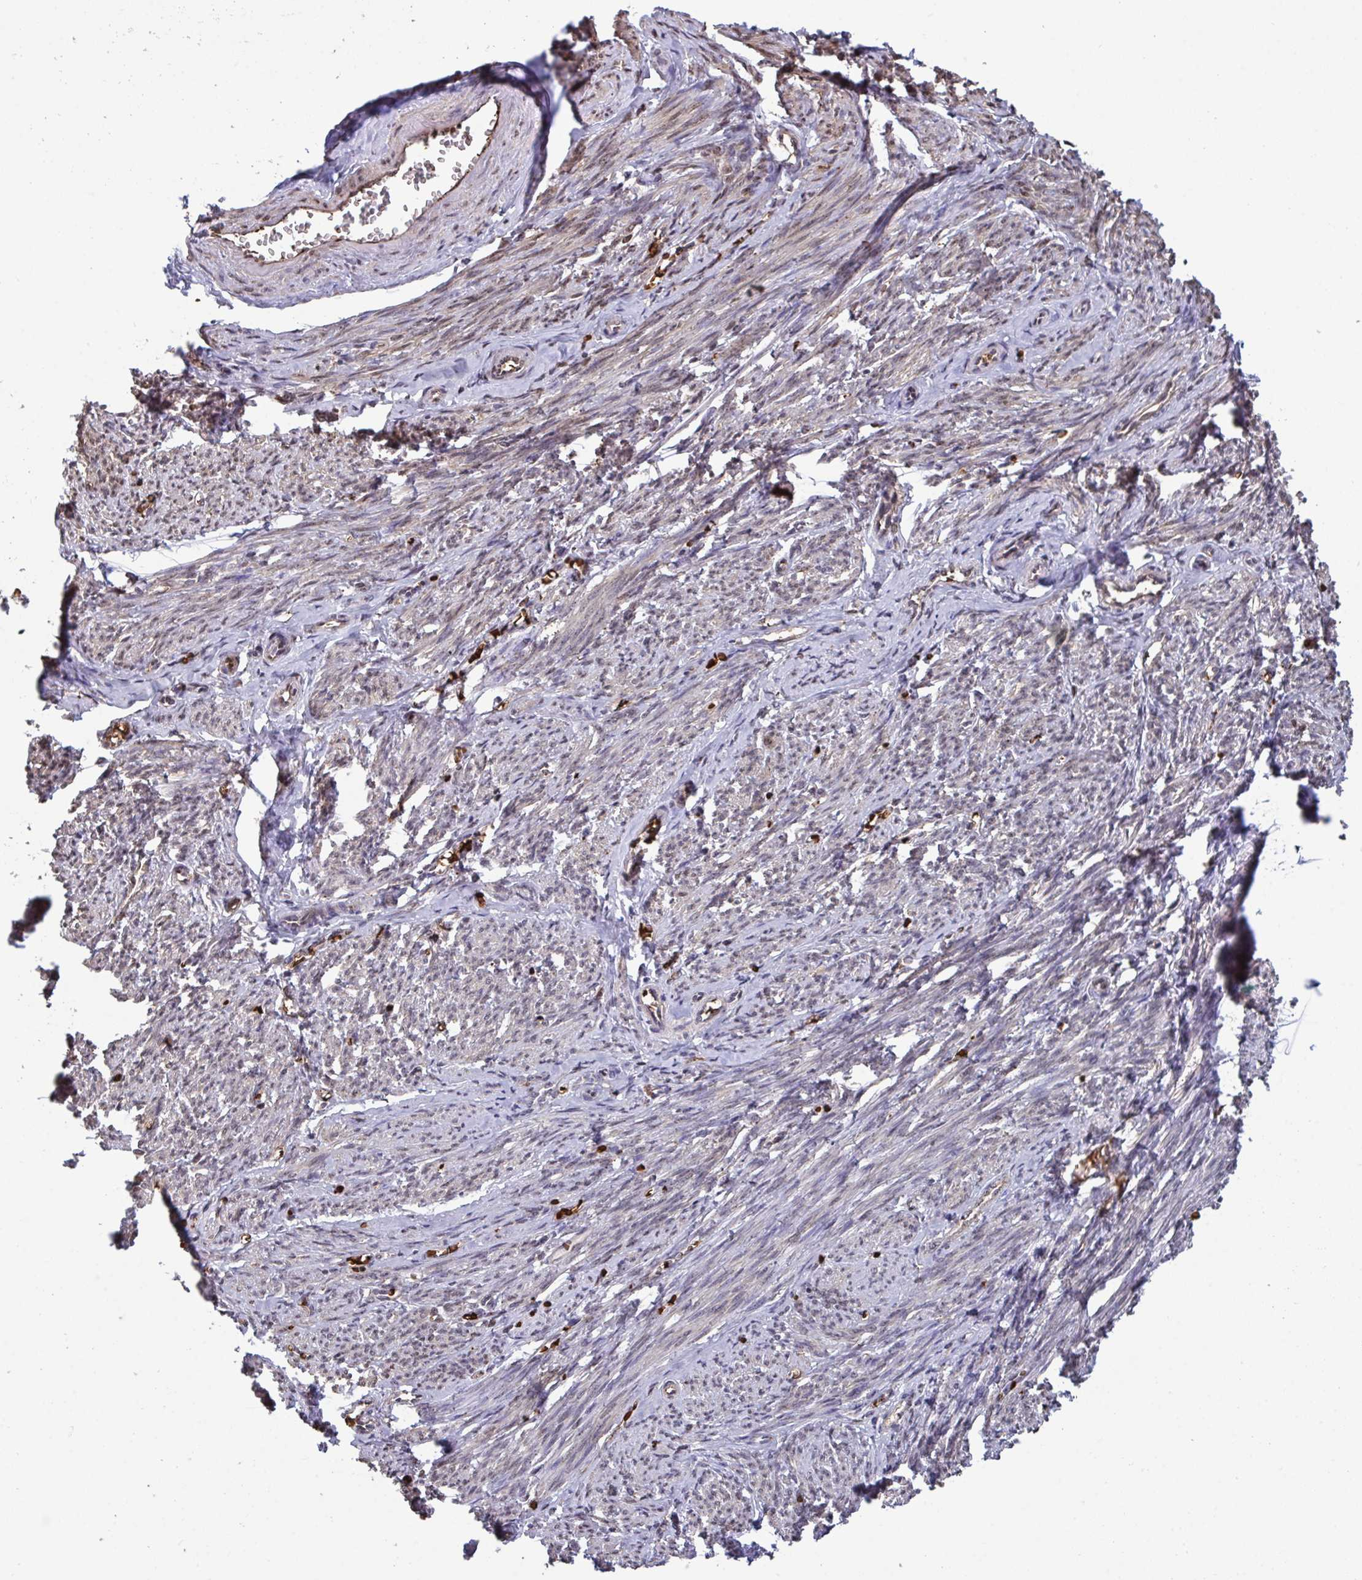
{"staining": {"intensity": "moderate", "quantity": "25%-75%", "location": "cytoplasmic/membranous,nuclear"}, "tissue": "smooth muscle", "cell_type": "Smooth muscle cells", "image_type": "normal", "snomed": [{"axis": "morphology", "description": "Normal tissue, NOS"}, {"axis": "topography", "description": "Smooth muscle"}], "caption": "Smooth muscle stained with a brown dye exhibits moderate cytoplasmic/membranous,nuclear positive positivity in about 25%-75% of smooth muscle cells.", "gene": "PELI1", "patient": {"sex": "female", "age": 65}}